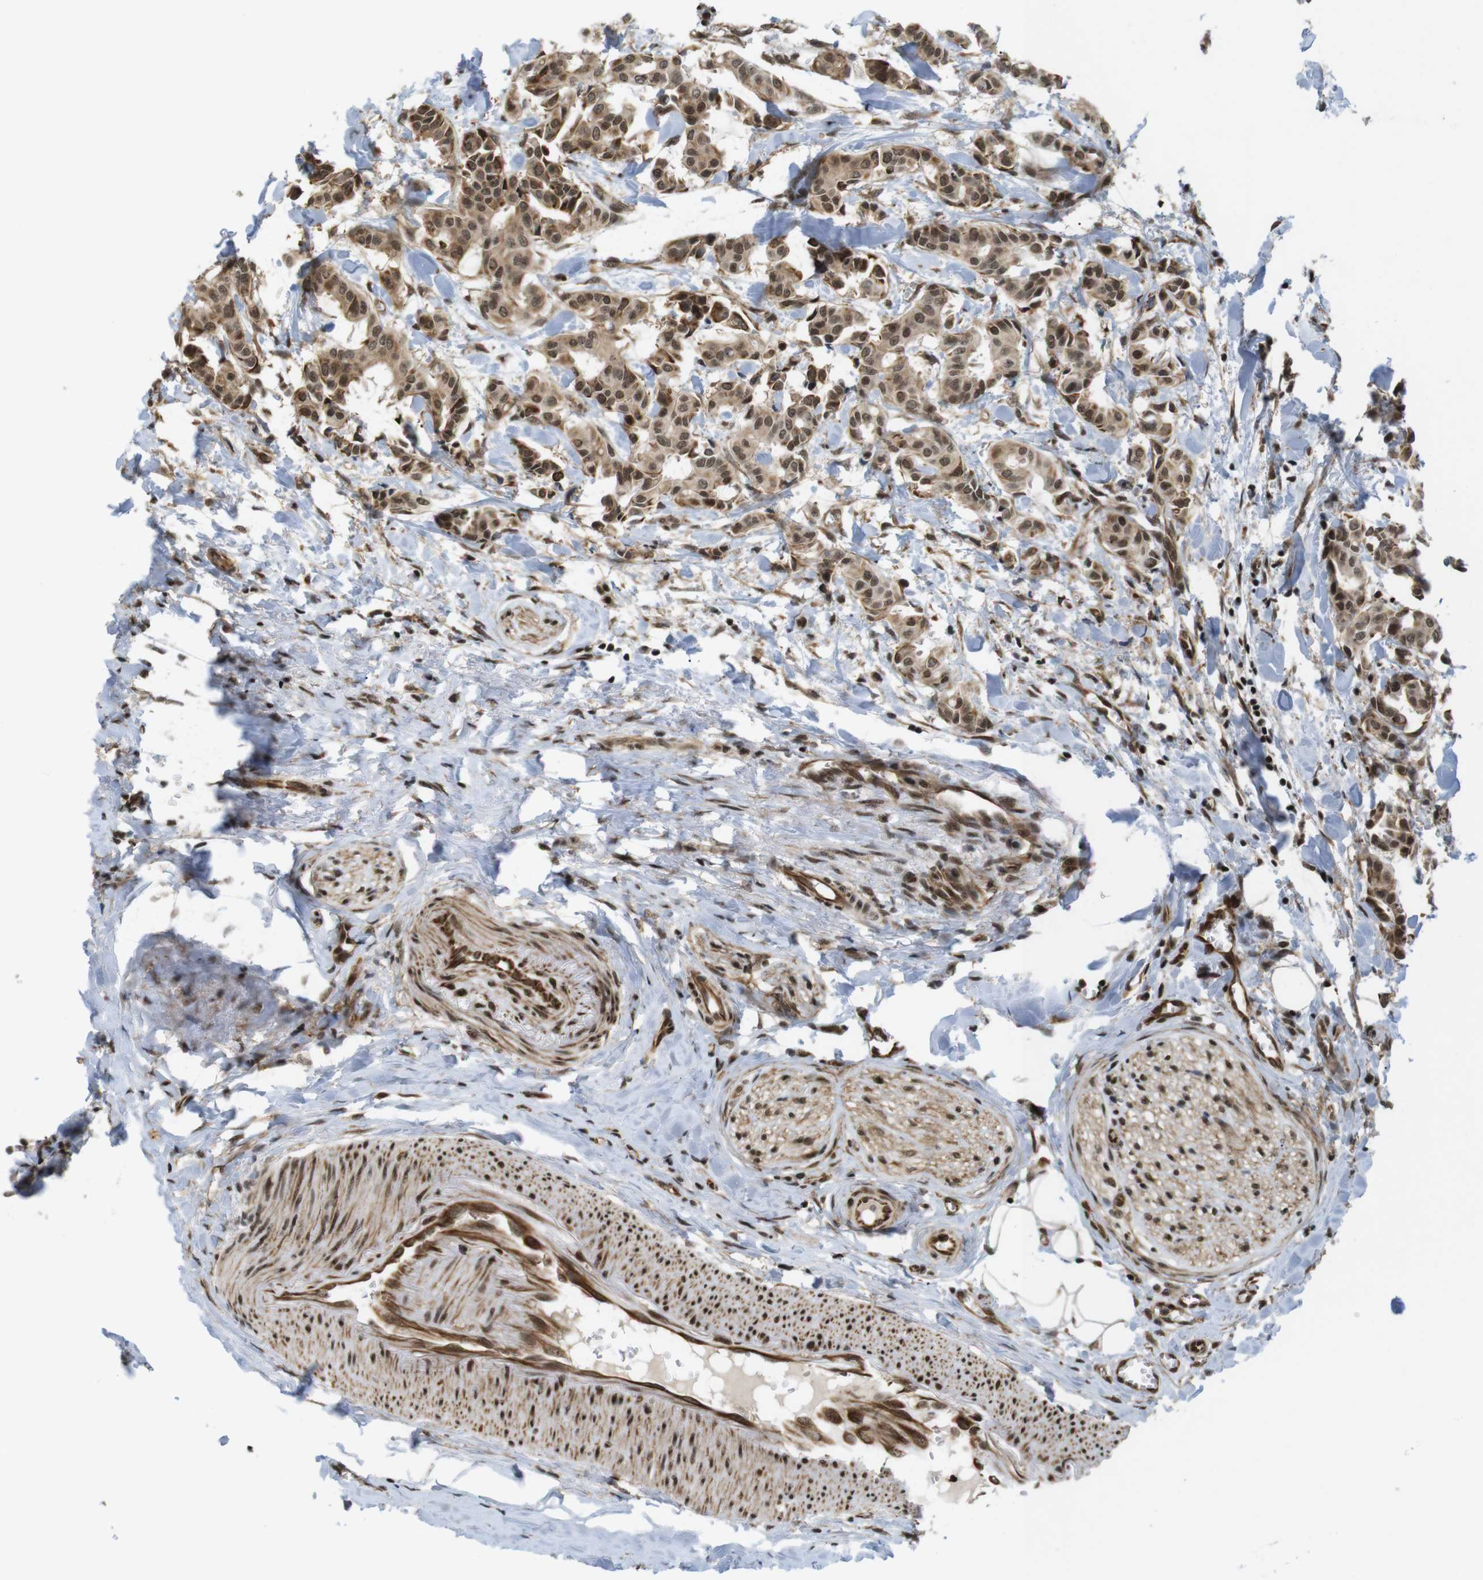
{"staining": {"intensity": "moderate", "quantity": ">75%", "location": "cytoplasmic/membranous,nuclear"}, "tissue": "head and neck cancer", "cell_type": "Tumor cells", "image_type": "cancer", "snomed": [{"axis": "morphology", "description": "Adenocarcinoma, NOS"}, {"axis": "topography", "description": "Salivary gland"}, {"axis": "topography", "description": "Head-Neck"}], "caption": "Head and neck cancer (adenocarcinoma) stained with a brown dye shows moderate cytoplasmic/membranous and nuclear positive expression in approximately >75% of tumor cells.", "gene": "SP2", "patient": {"sex": "female", "age": 59}}